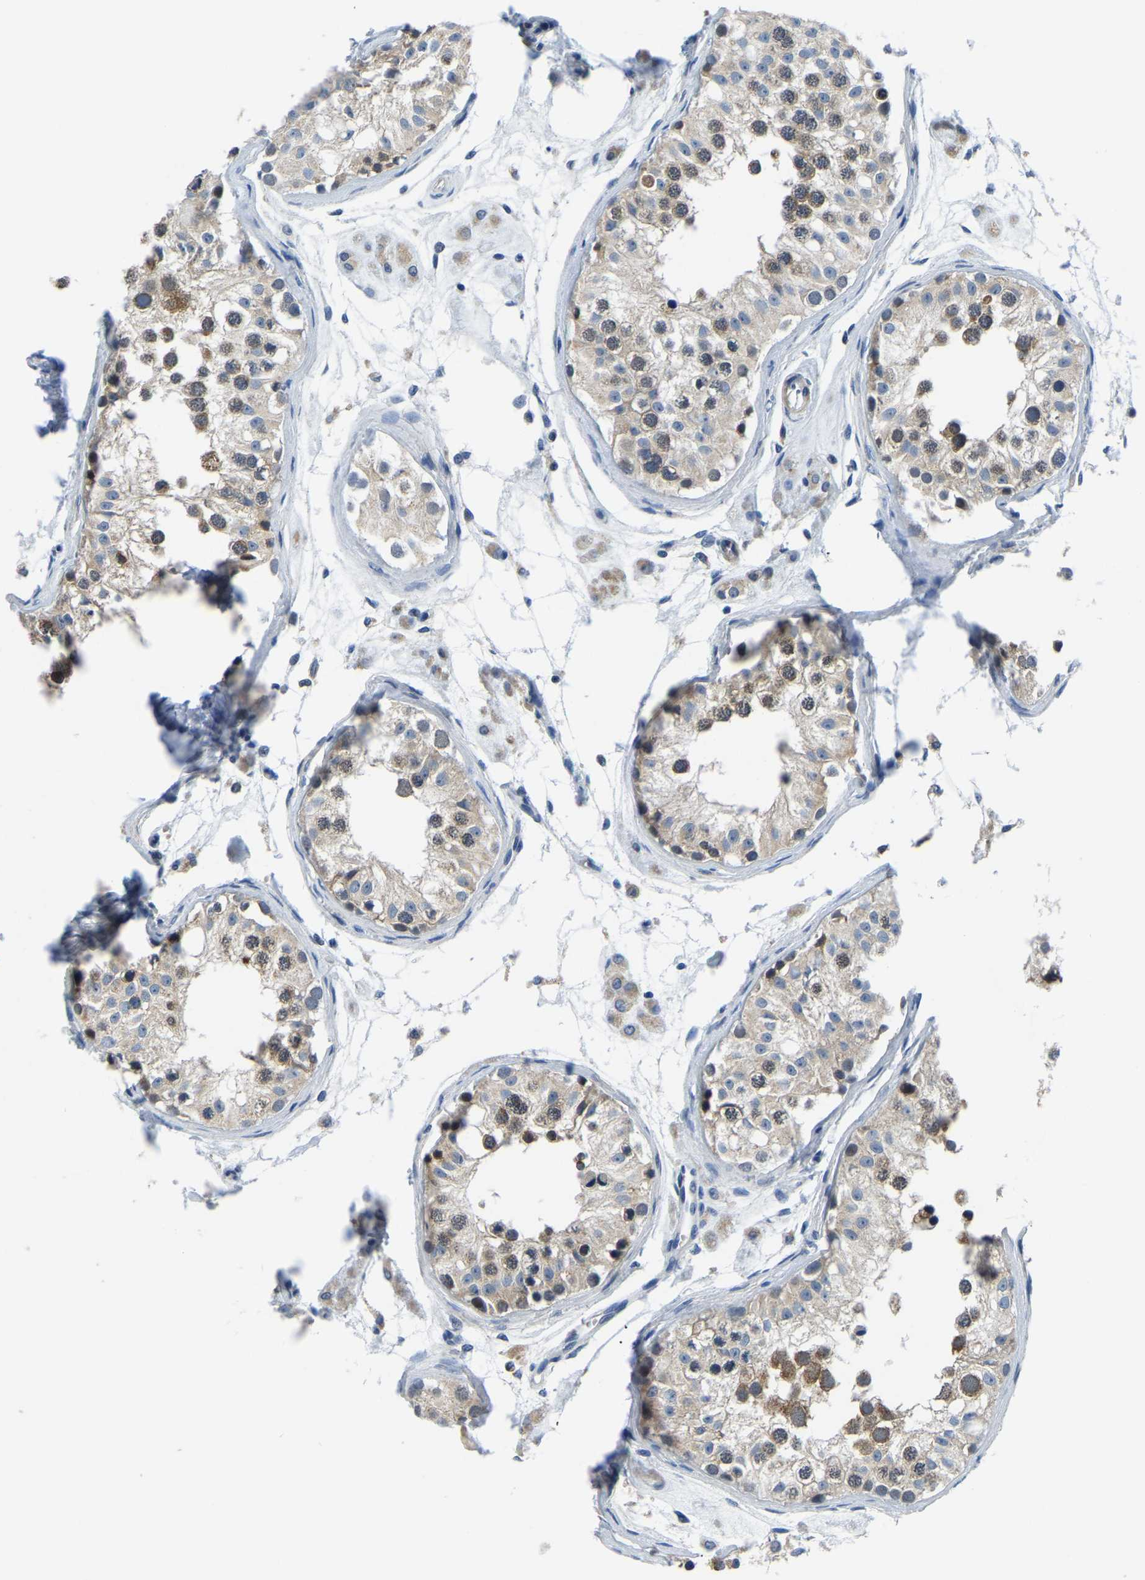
{"staining": {"intensity": "moderate", "quantity": ">75%", "location": "cytoplasmic/membranous"}, "tissue": "testis", "cell_type": "Cells in seminiferous ducts", "image_type": "normal", "snomed": [{"axis": "morphology", "description": "Normal tissue, NOS"}, {"axis": "morphology", "description": "Adenocarcinoma, metastatic, NOS"}, {"axis": "topography", "description": "Testis"}], "caption": "Cells in seminiferous ducts reveal medium levels of moderate cytoplasmic/membranous staining in approximately >75% of cells in normal human testis. (Stains: DAB in brown, nuclei in blue, Microscopy: brightfield microscopy at high magnification).", "gene": "LIAS", "patient": {"sex": "male", "age": 26}}